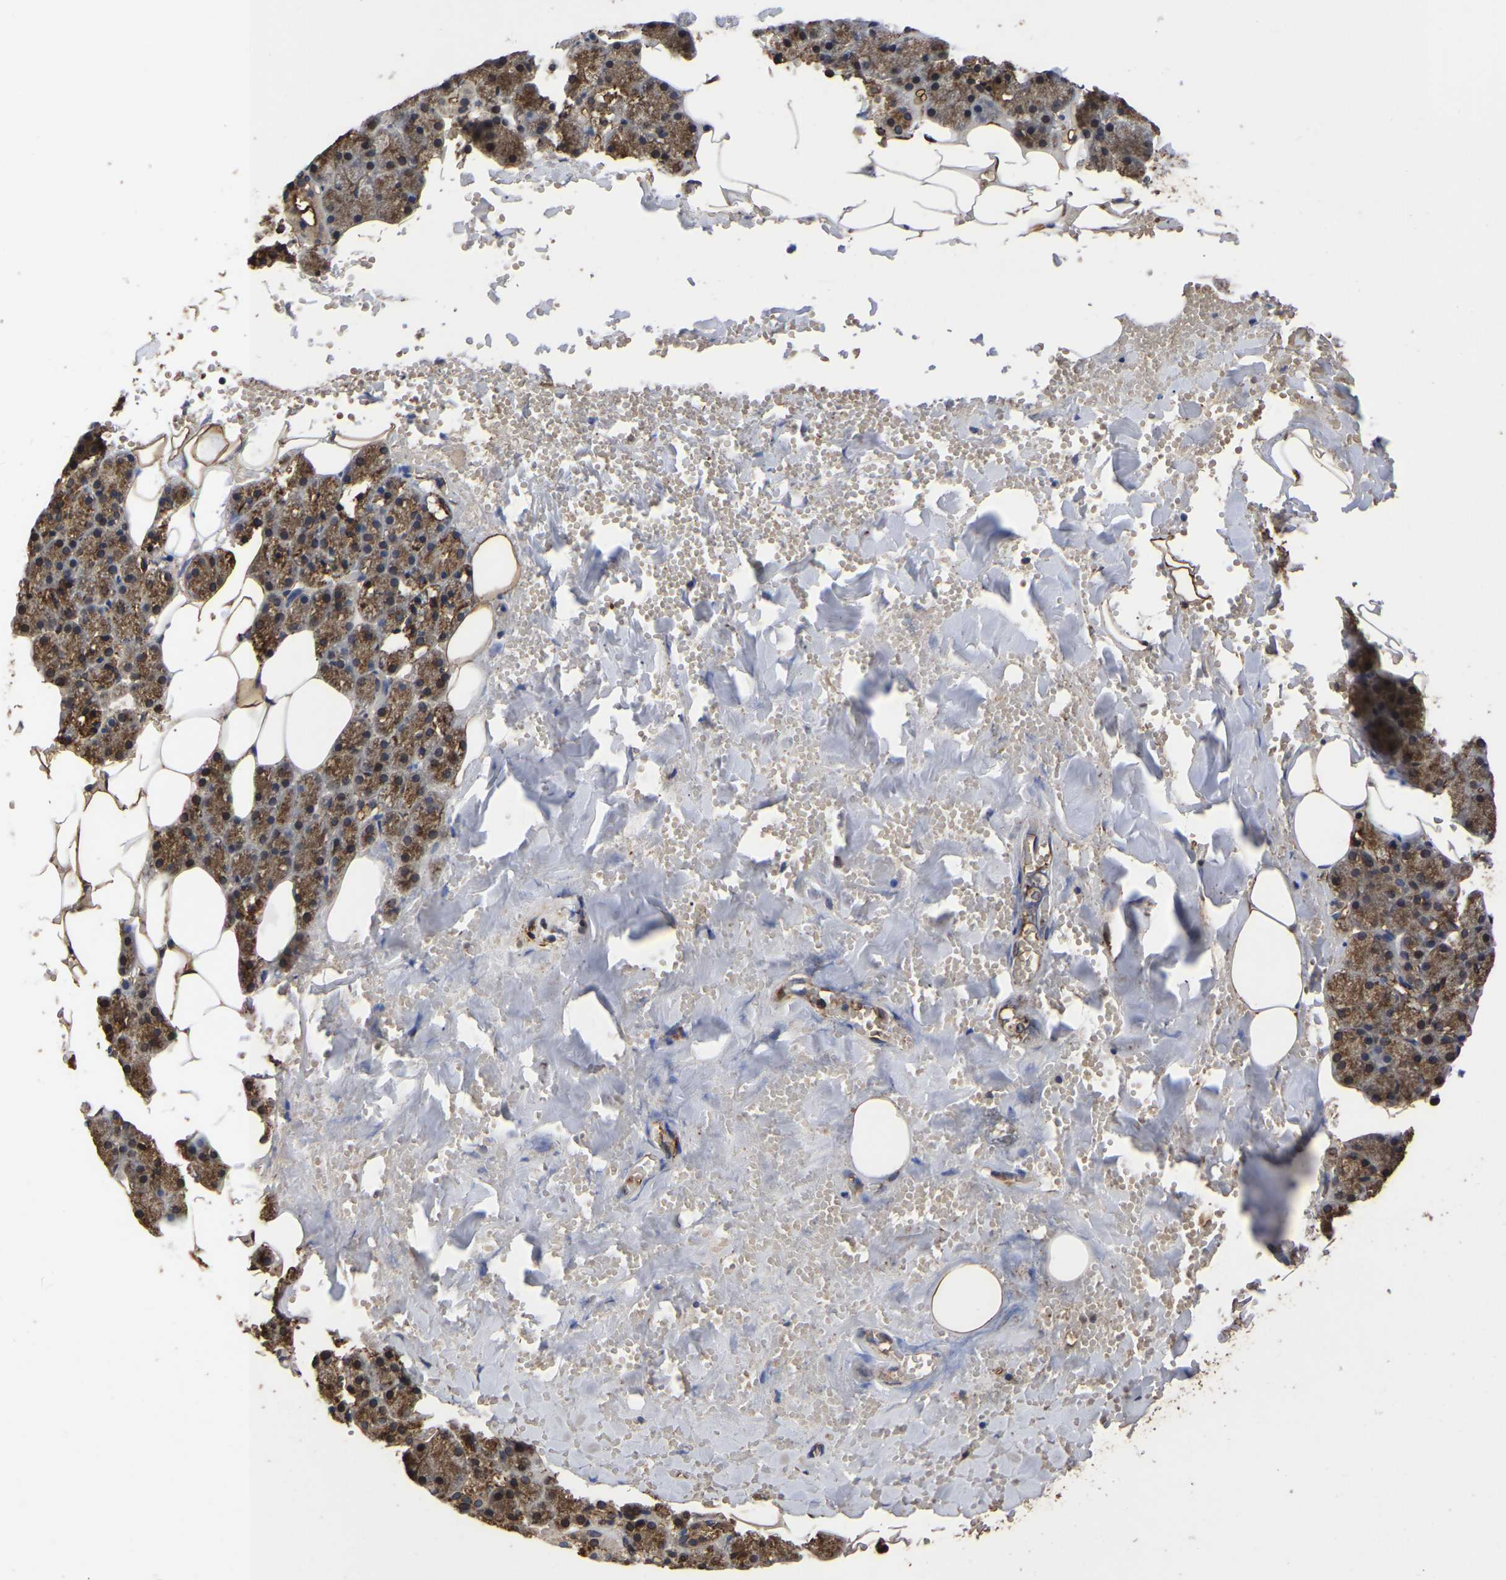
{"staining": {"intensity": "moderate", "quantity": ">75%", "location": "cytoplasmic/membranous"}, "tissue": "salivary gland", "cell_type": "Glandular cells", "image_type": "normal", "snomed": [{"axis": "morphology", "description": "Normal tissue, NOS"}, {"axis": "topography", "description": "Salivary gland"}], "caption": "Protein staining exhibits moderate cytoplasmic/membranous staining in about >75% of glandular cells in normal salivary gland.", "gene": "LIF", "patient": {"sex": "male", "age": 62}}